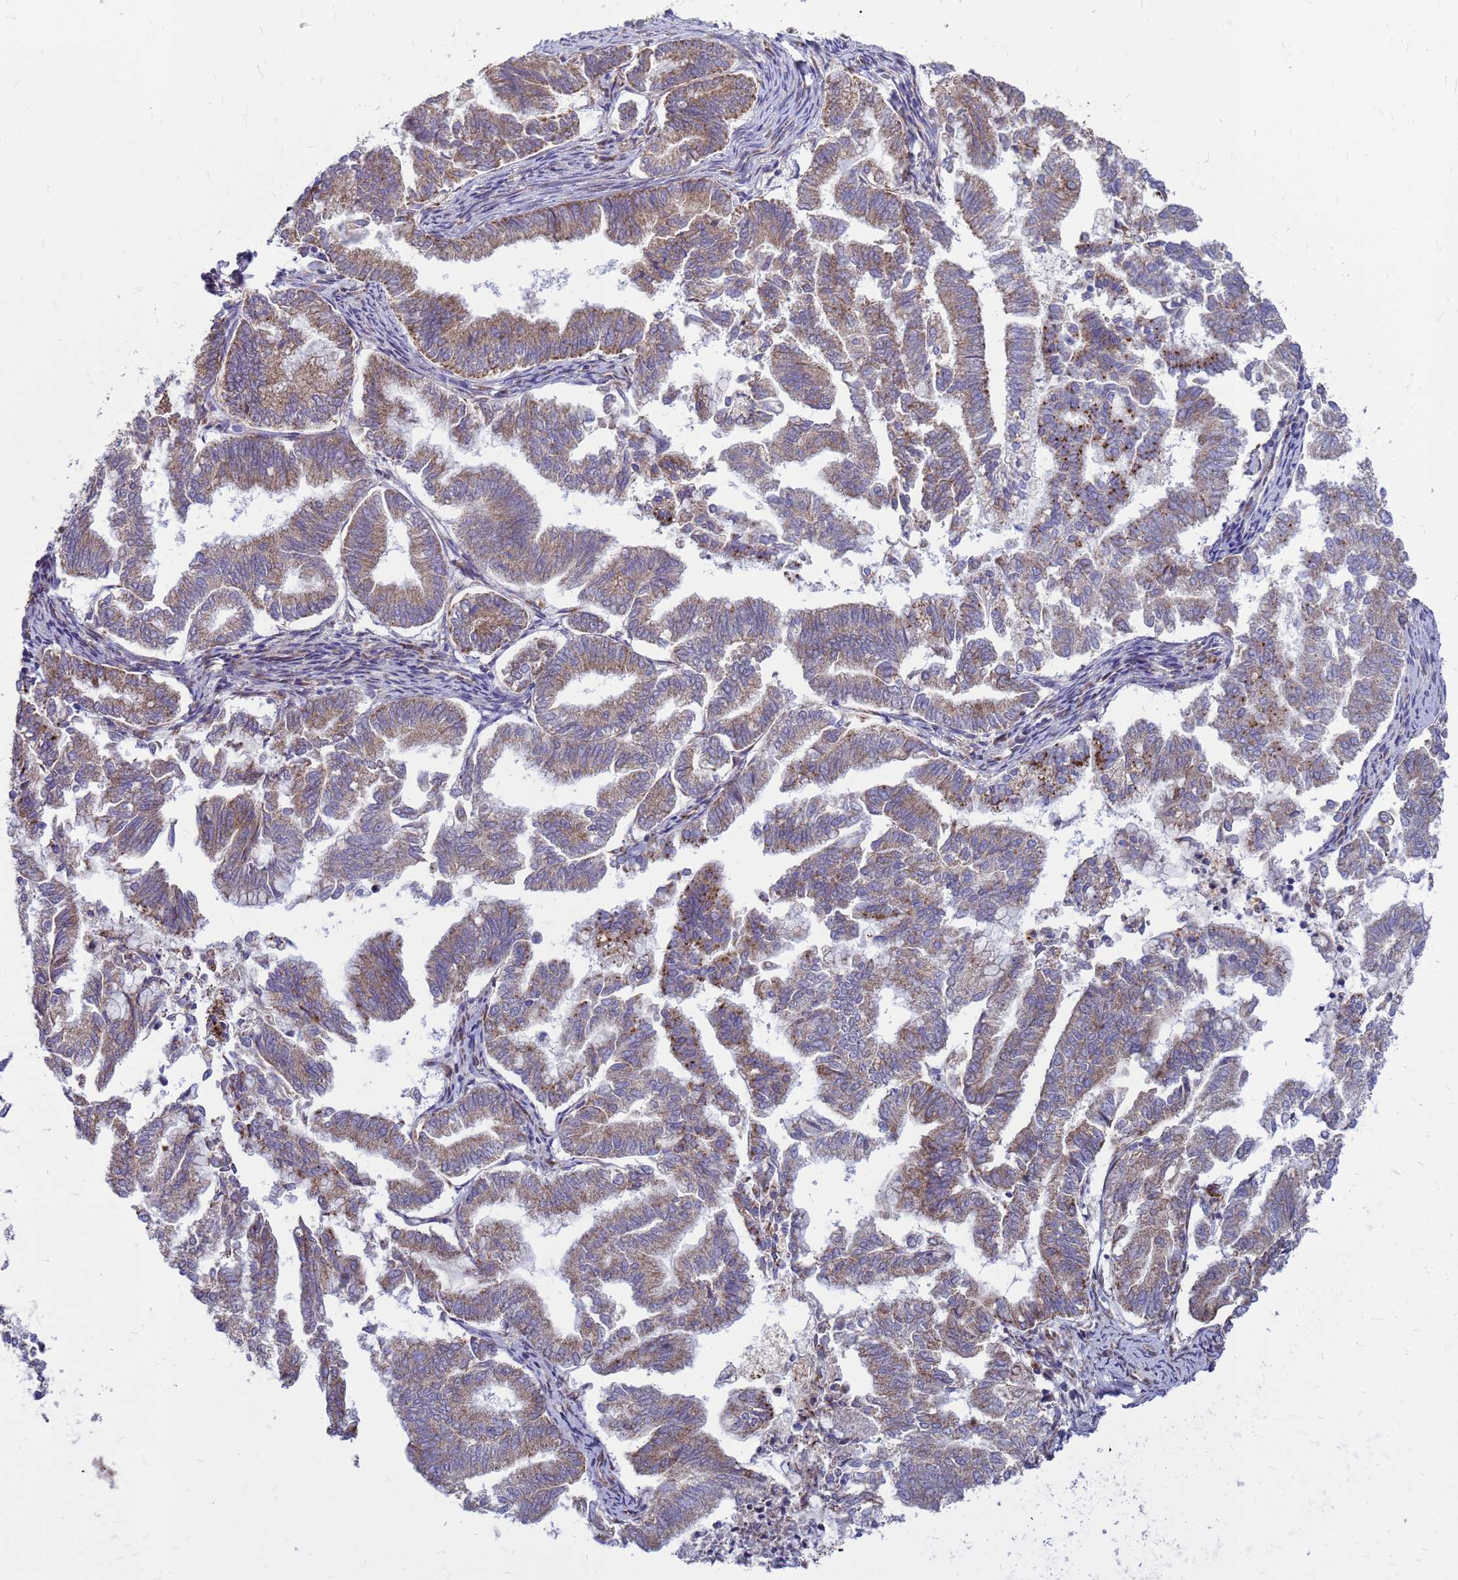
{"staining": {"intensity": "moderate", "quantity": ">75%", "location": "cytoplasmic/membranous"}, "tissue": "endometrial cancer", "cell_type": "Tumor cells", "image_type": "cancer", "snomed": [{"axis": "morphology", "description": "Adenocarcinoma, NOS"}, {"axis": "topography", "description": "Endometrium"}], "caption": "Human endometrial adenocarcinoma stained for a protein (brown) displays moderate cytoplasmic/membranous positive staining in approximately >75% of tumor cells.", "gene": "FSTL4", "patient": {"sex": "female", "age": 79}}